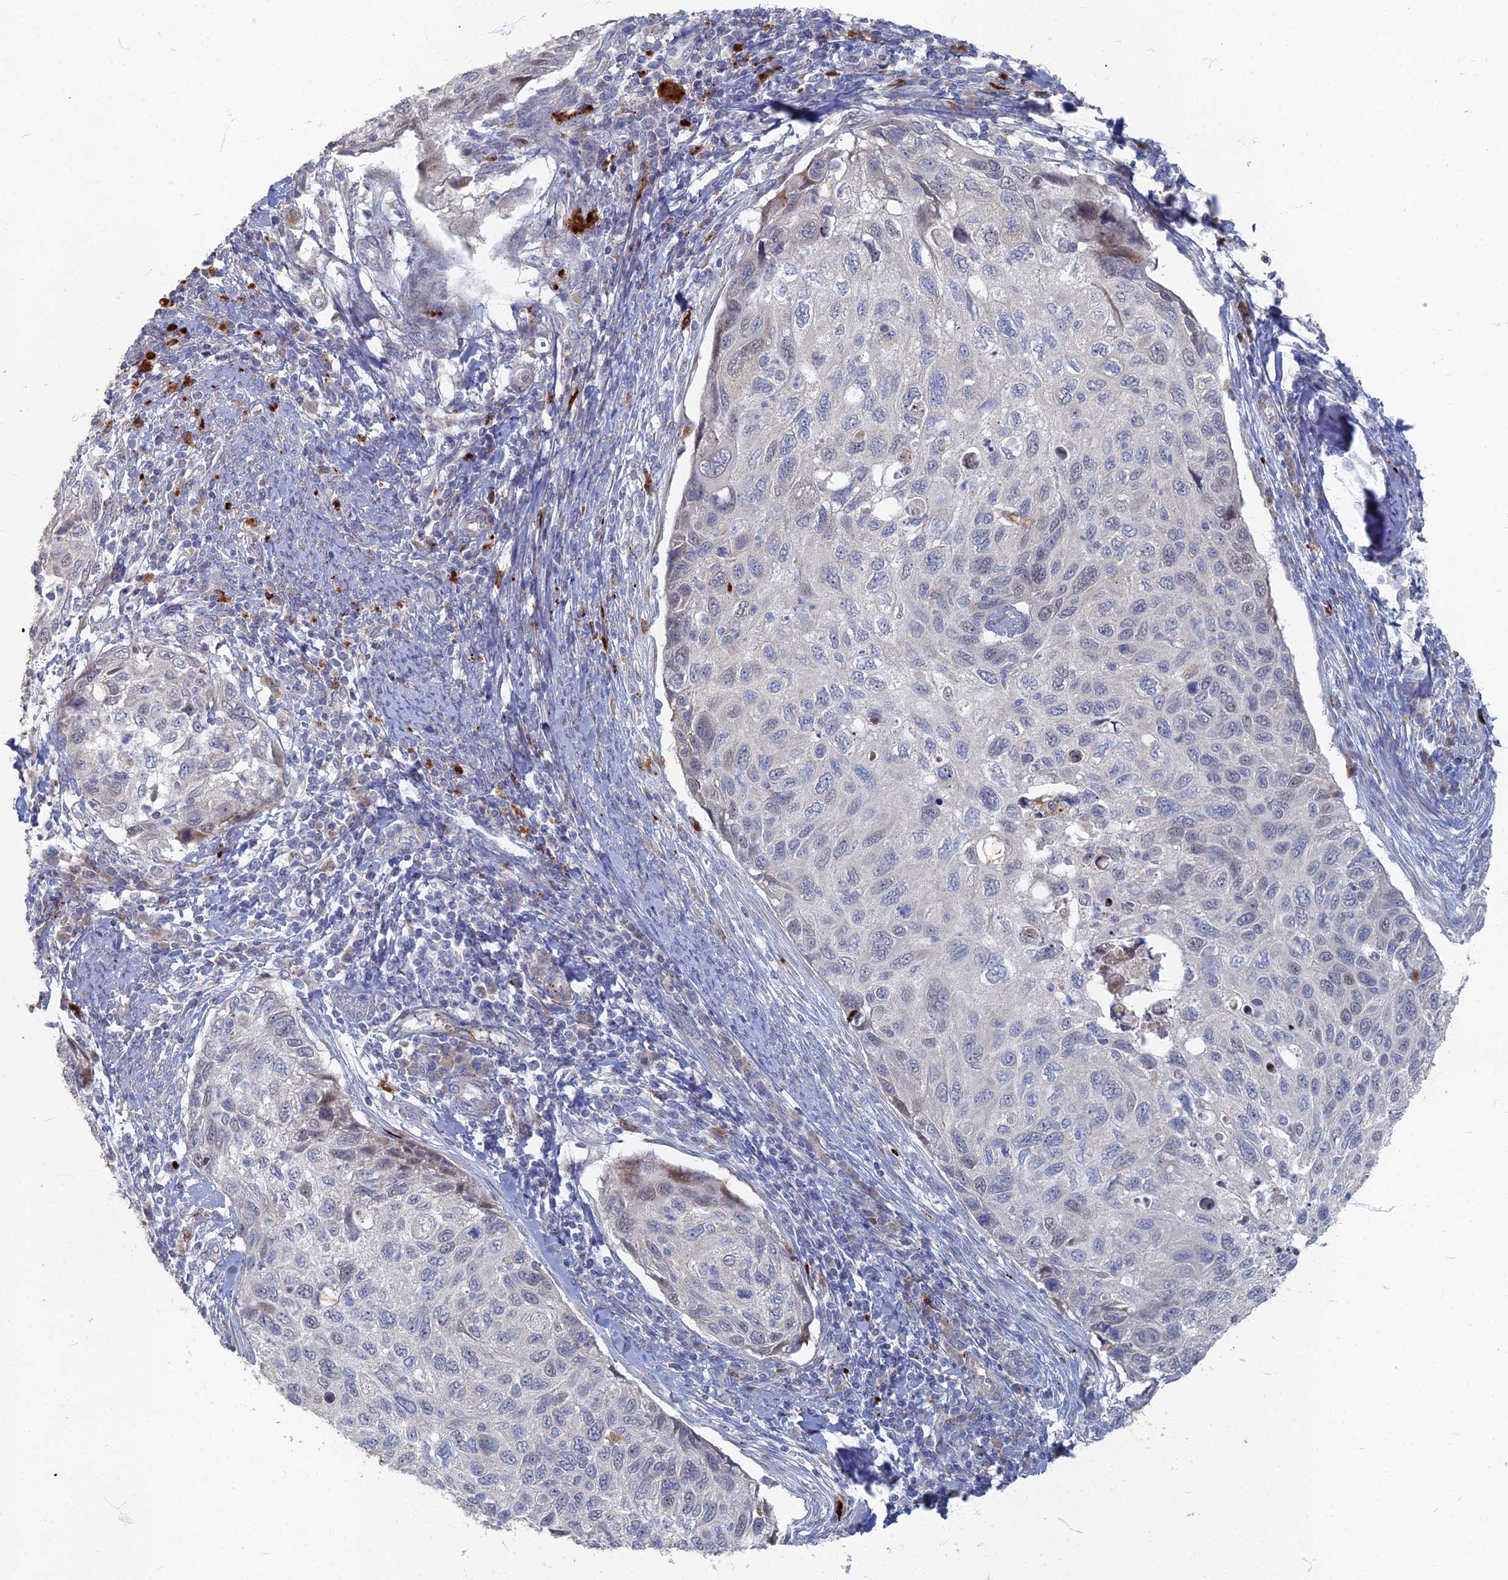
{"staining": {"intensity": "negative", "quantity": "none", "location": "none"}, "tissue": "cervical cancer", "cell_type": "Tumor cells", "image_type": "cancer", "snomed": [{"axis": "morphology", "description": "Squamous cell carcinoma, NOS"}, {"axis": "topography", "description": "Cervix"}], "caption": "This is a micrograph of immunohistochemistry staining of cervical cancer (squamous cell carcinoma), which shows no staining in tumor cells. Nuclei are stained in blue.", "gene": "TMEM128", "patient": {"sex": "female", "age": 70}}